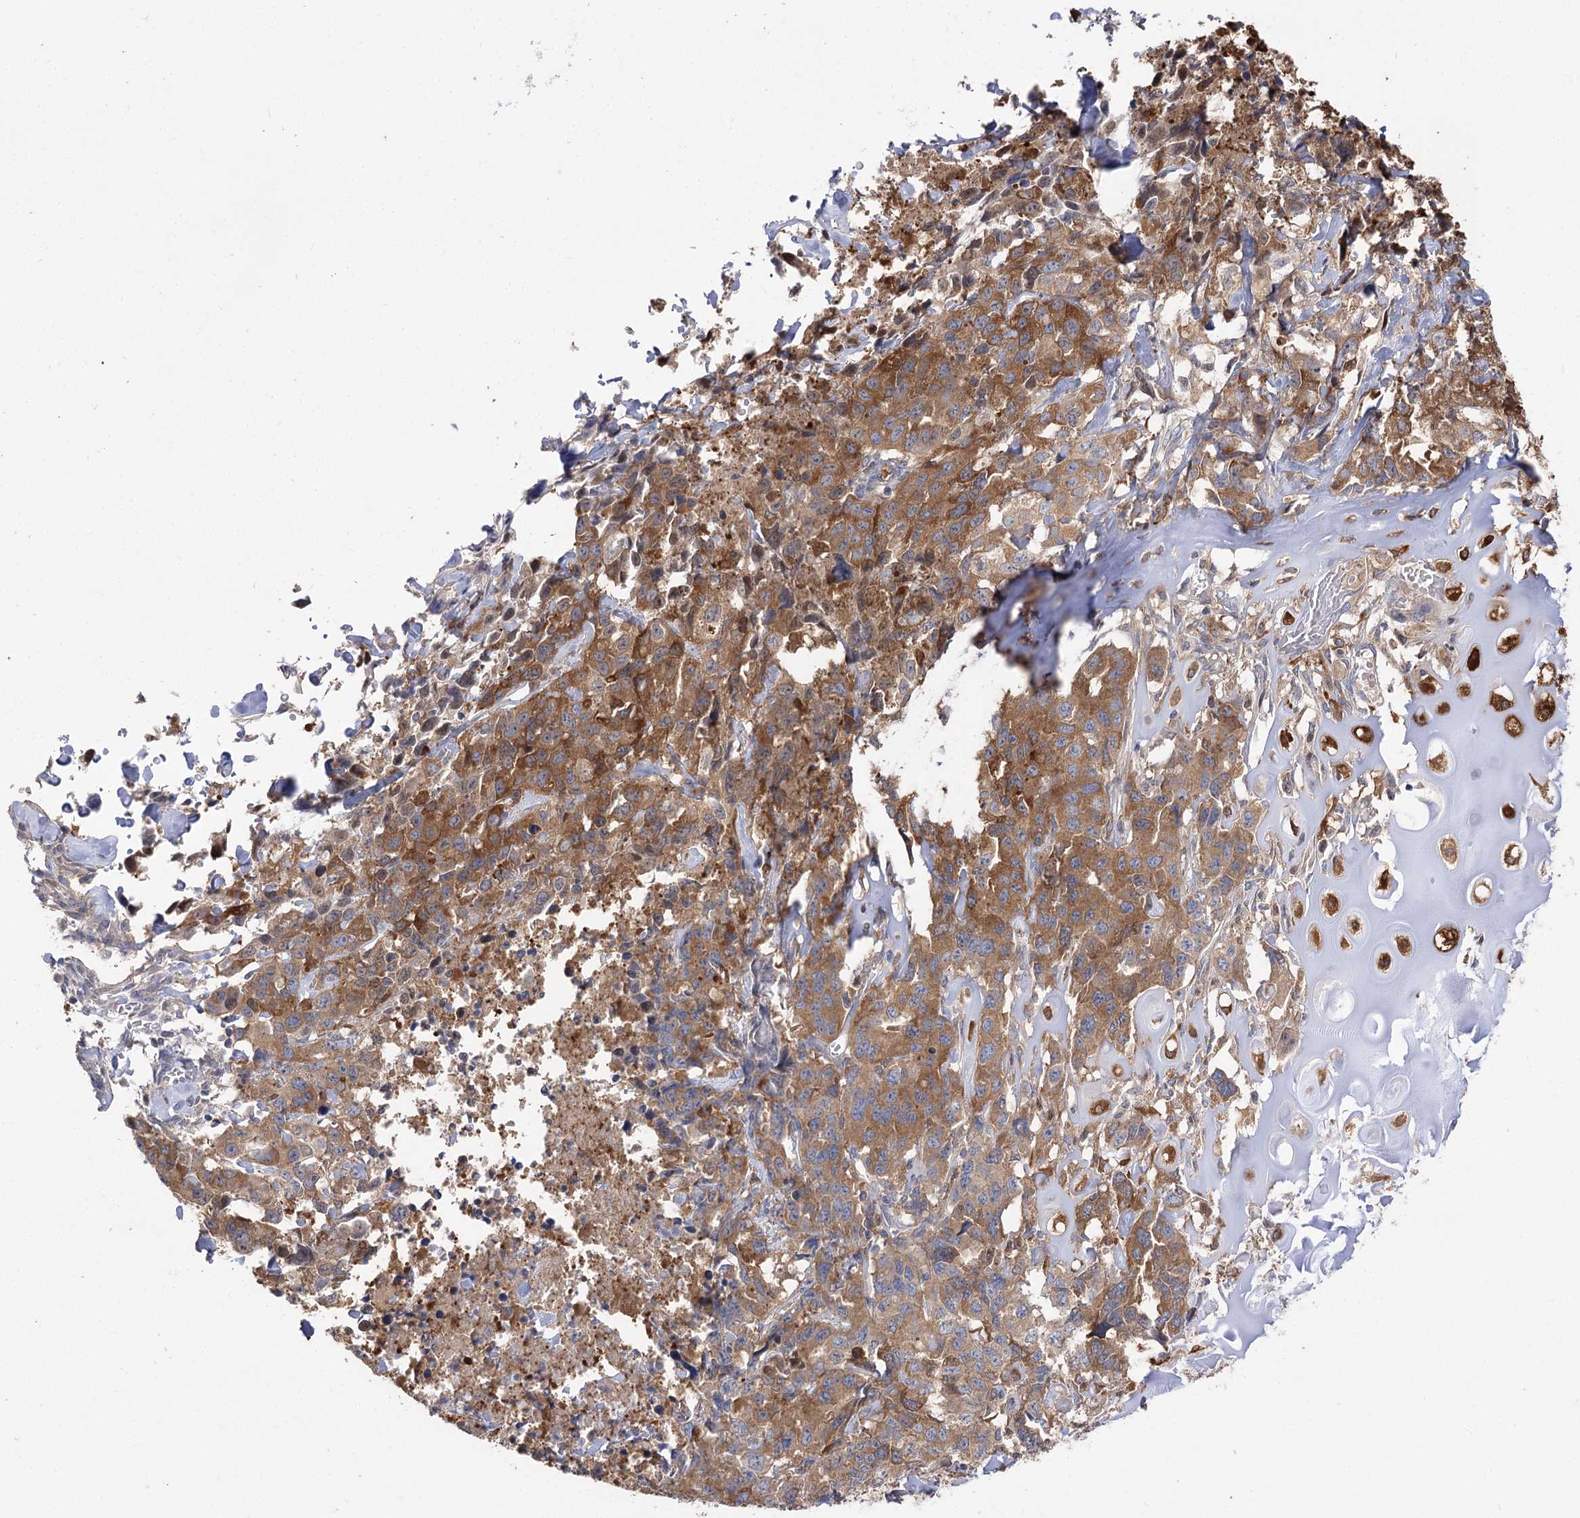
{"staining": {"intensity": "moderate", "quantity": ">75%", "location": "cytoplasmic/membranous"}, "tissue": "lung cancer", "cell_type": "Tumor cells", "image_type": "cancer", "snomed": [{"axis": "morphology", "description": "Adenocarcinoma, NOS"}, {"axis": "topography", "description": "Lung"}], "caption": "DAB immunohistochemical staining of lung adenocarcinoma exhibits moderate cytoplasmic/membranous protein positivity in approximately >75% of tumor cells. (IHC, brightfield microscopy, high magnification).", "gene": "UGP2", "patient": {"sex": "female", "age": 51}}